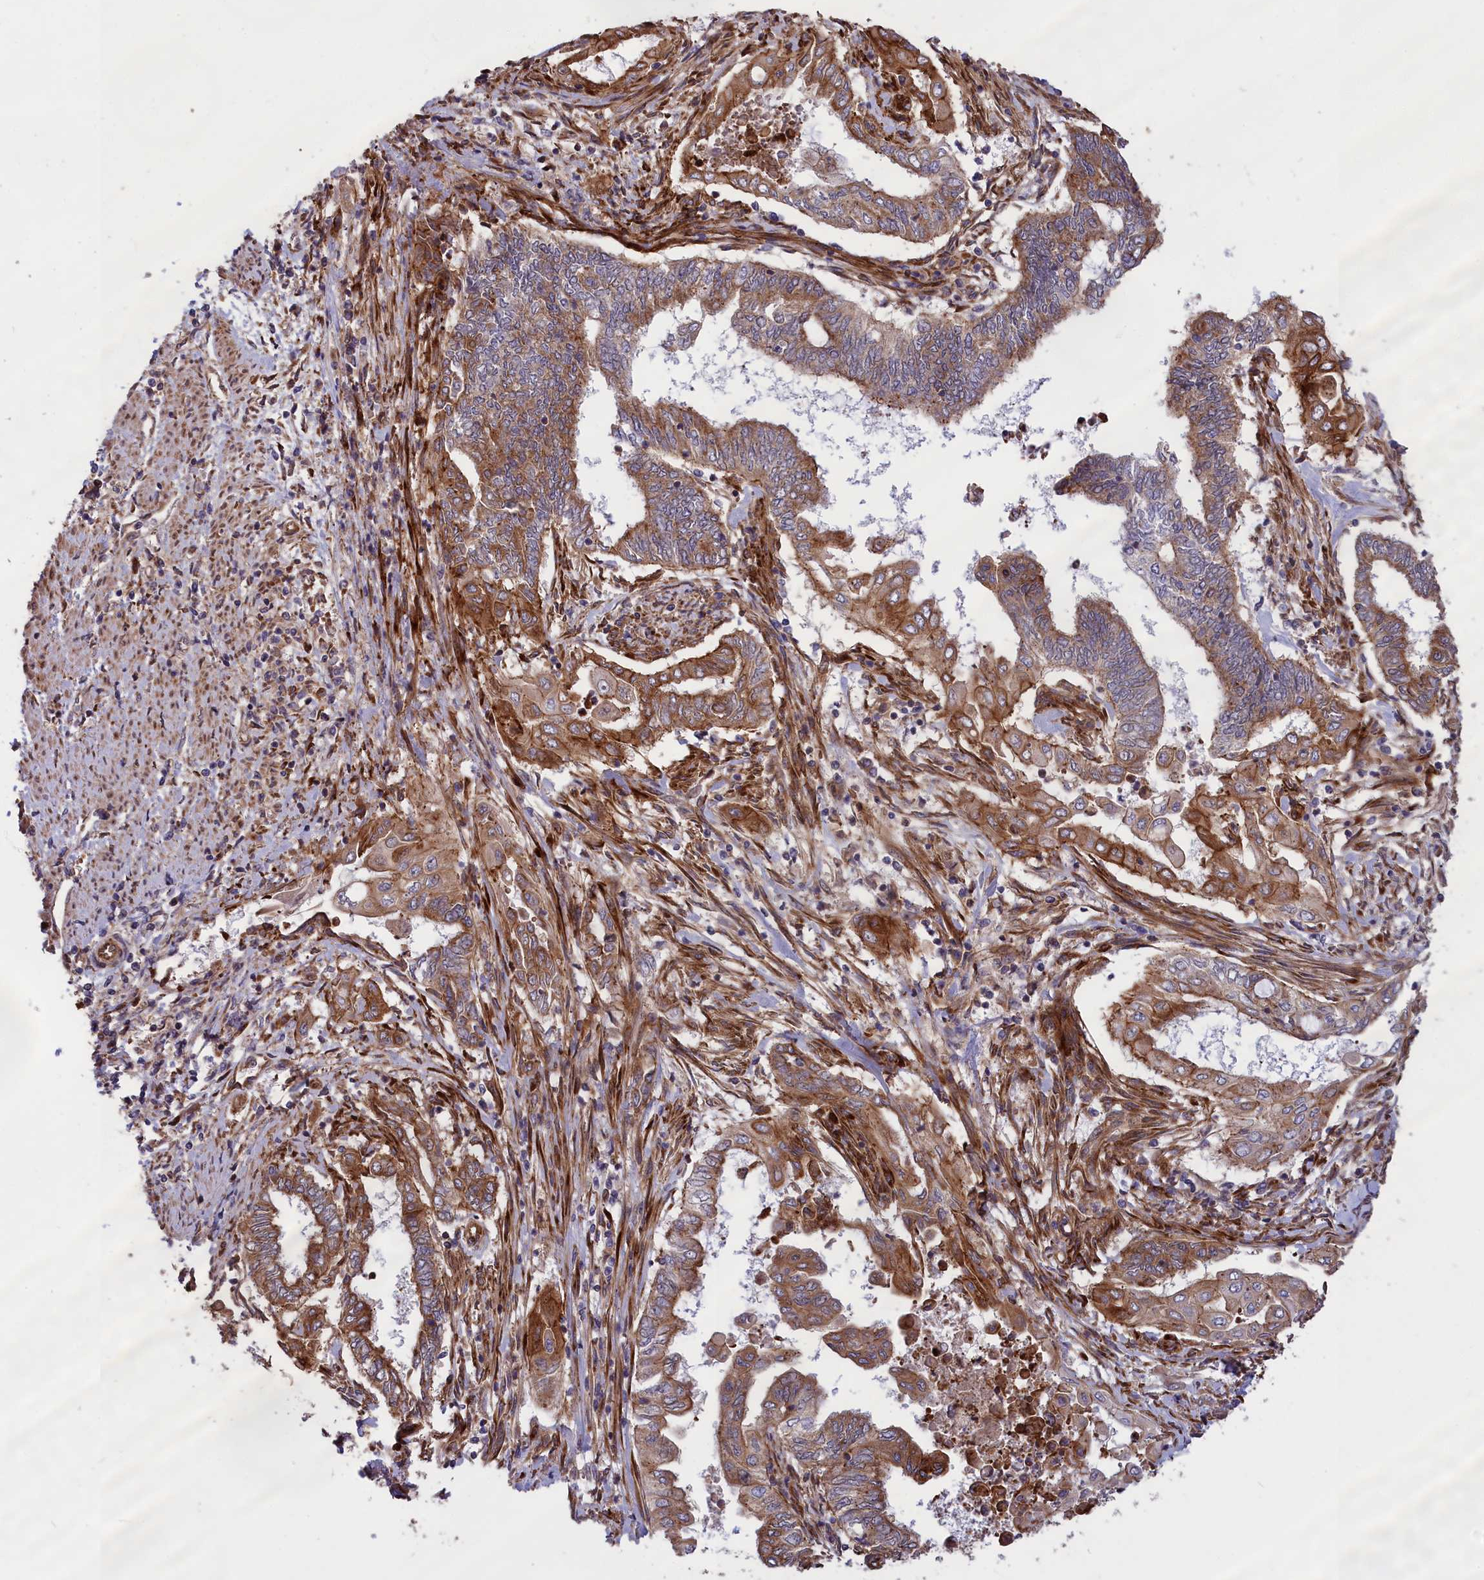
{"staining": {"intensity": "moderate", "quantity": ">75%", "location": "cytoplasmic/membranous"}, "tissue": "endometrial cancer", "cell_type": "Tumor cells", "image_type": "cancer", "snomed": [{"axis": "morphology", "description": "Adenocarcinoma, NOS"}, {"axis": "topography", "description": "Uterus"}, {"axis": "topography", "description": "Endometrium"}], "caption": "Immunohistochemistry (DAB (3,3'-diaminobenzidine)) staining of human endometrial cancer (adenocarcinoma) displays moderate cytoplasmic/membranous protein expression in approximately >75% of tumor cells.", "gene": "DDX60L", "patient": {"sex": "female", "age": 70}}